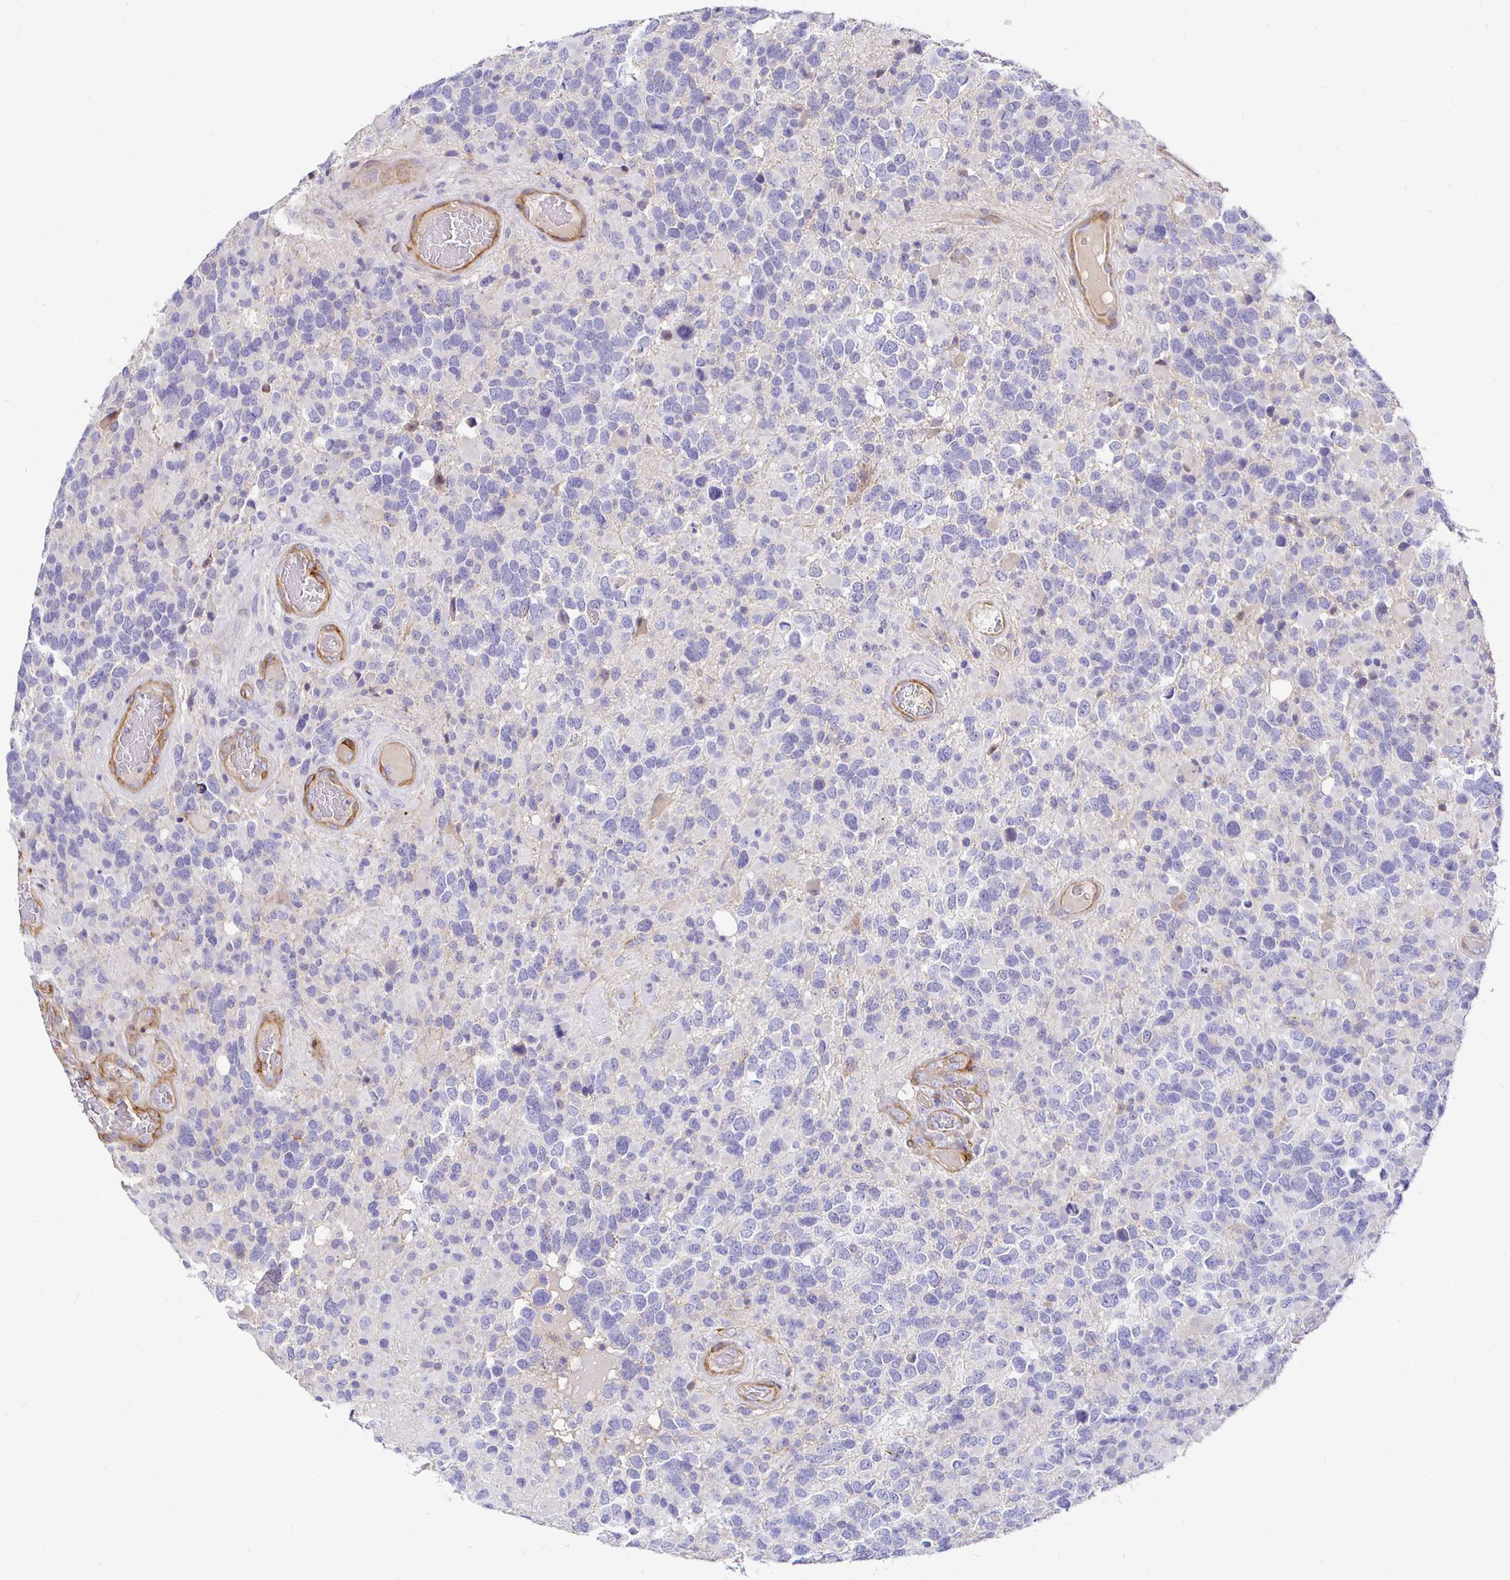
{"staining": {"intensity": "negative", "quantity": "none", "location": "none"}, "tissue": "glioma", "cell_type": "Tumor cells", "image_type": "cancer", "snomed": [{"axis": "morphology", "description": "Glioma, malignant, High grade"}, {"axis": "topography", "description": "Brain"}], "caption": "Photomicrograph shows no protein expression in tumor cells of glioma tissue.", "gene": "PALM2AKAP2", "patient": {"sex": "female", "age": 40}}